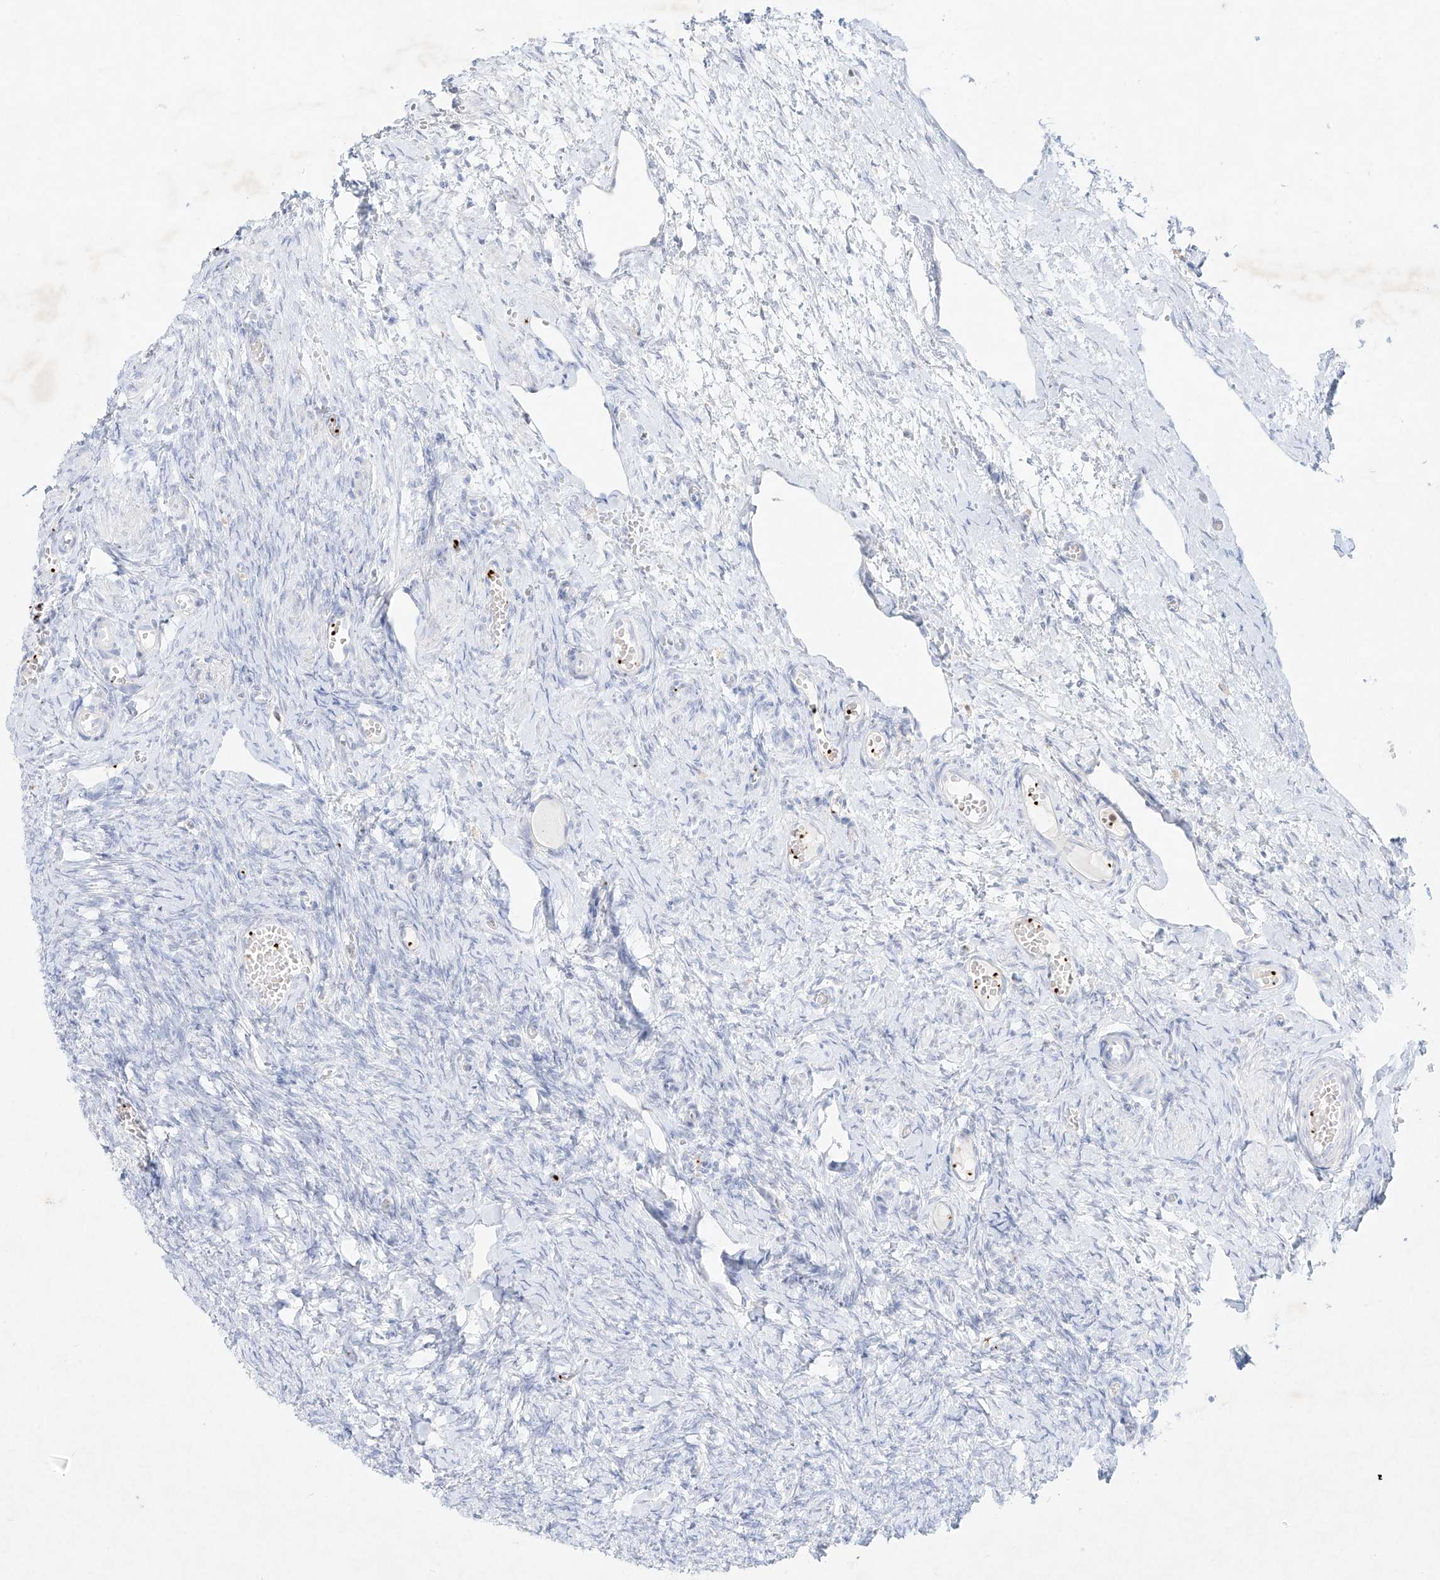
{"staining": {"intensity": "negative", "quantity": "none", "location": "none"}, "tissue": "ovary", "cell_type": "Follicle cells", "image_type": "normal", "snomed": [{"axis": "morphology", "description": "Adenocarcinoma, NOS"}, {"axis": "topography", "description": "Endometrium"}], "caption": "Protein analysis of unremarkable ovary displays no significant positivity in follicle cells. (Stains: DAB IHC with hematoxylin counter stain, Microscopy: brightfield microscopy at high magnification).", "gene": "PLEK", "patient": {"sex": "female", "age": 32}}